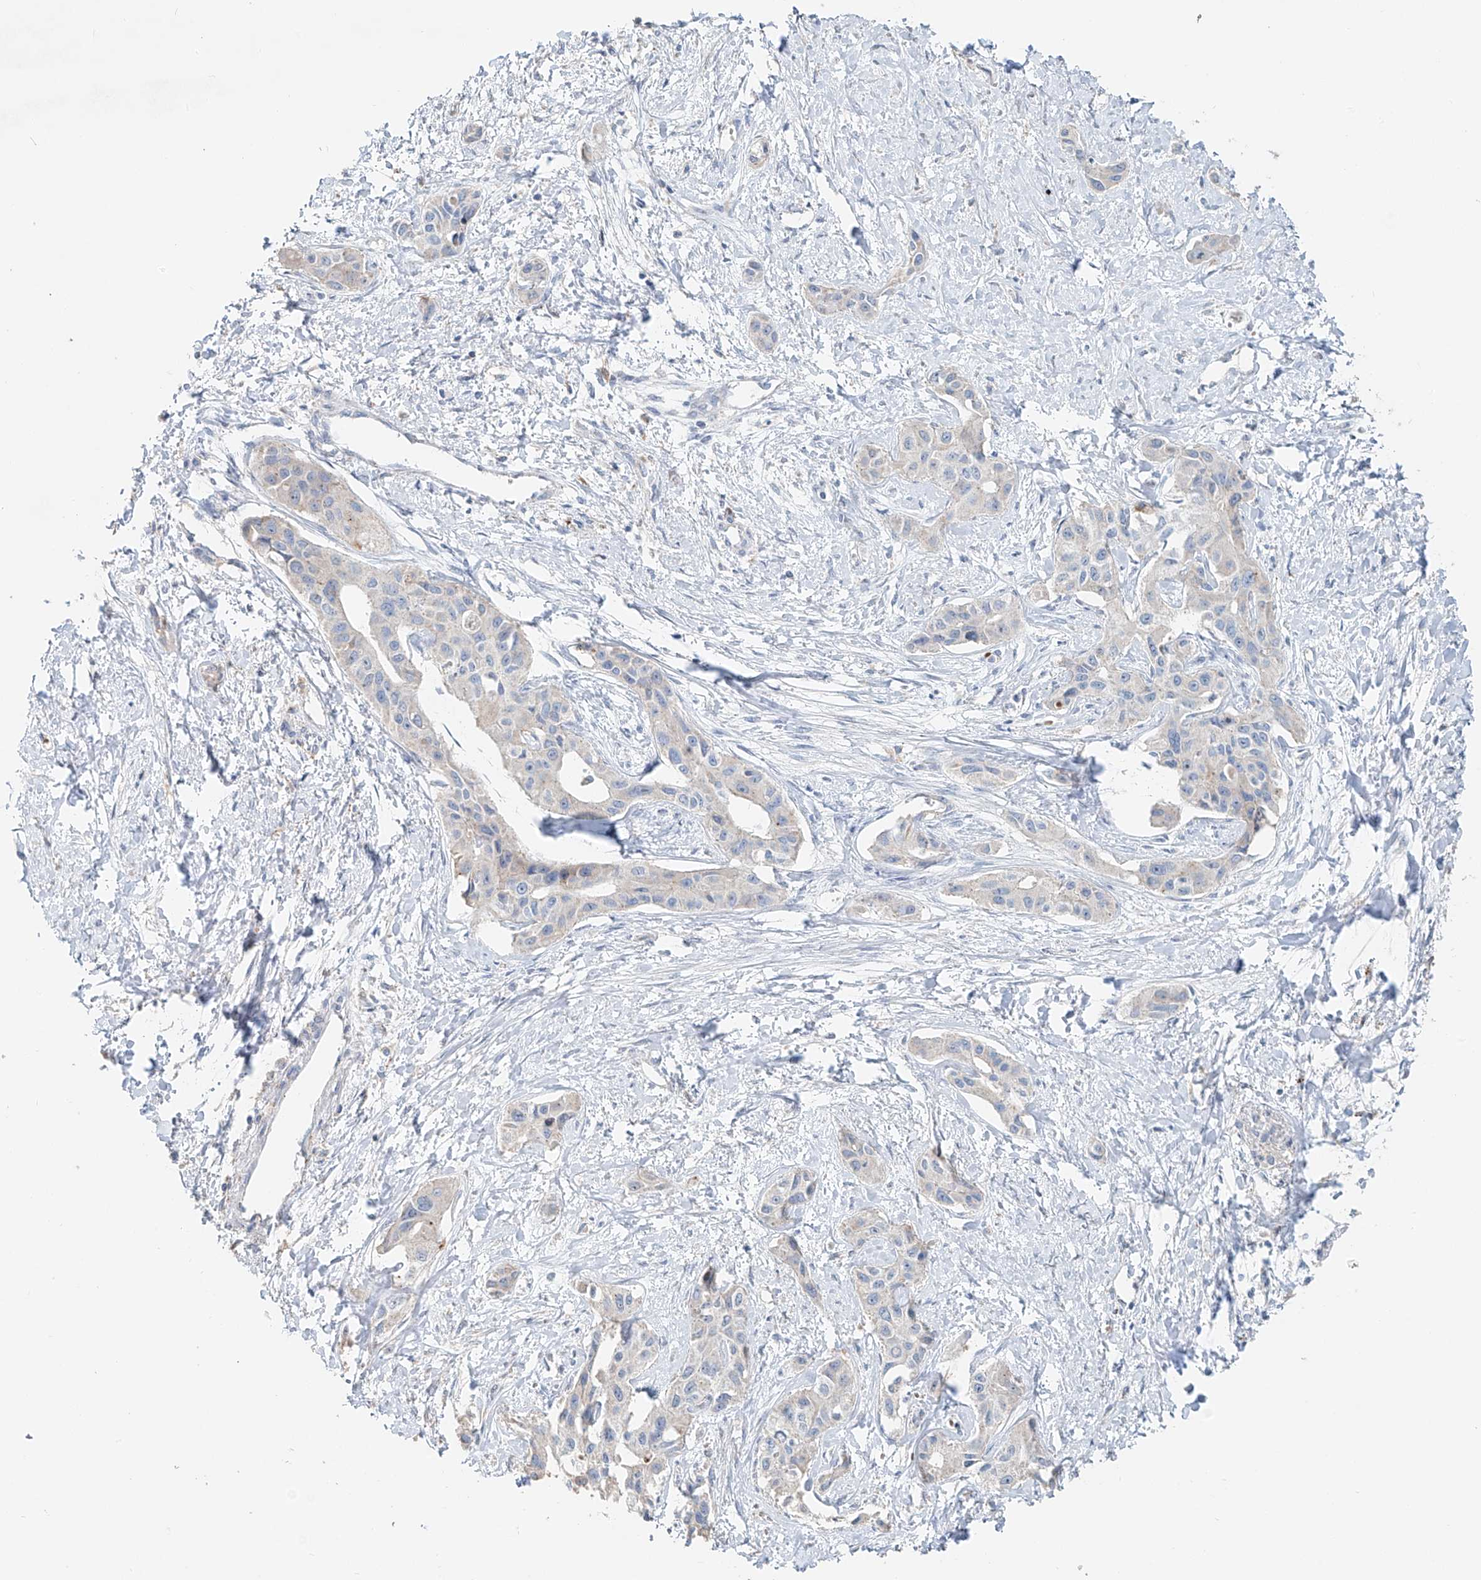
{"staining": {"intensity": "negative", "quantity": "none", "location": "none"}, "tissue": "liver cancer", "cell_type": "Tumor cells", "image_type": "cancer", "snomed": [{"axis": "morphology", "description": "Cholangiocarcinoma"}, {"axis": "topography", "description": "Liver"}], "caption": "IHC of liver cancer displays no staining in tumor cells. Nuclei are stained in blue.", "gene": "TRIM47", "patient": {"sex": "male", "age": 59}}